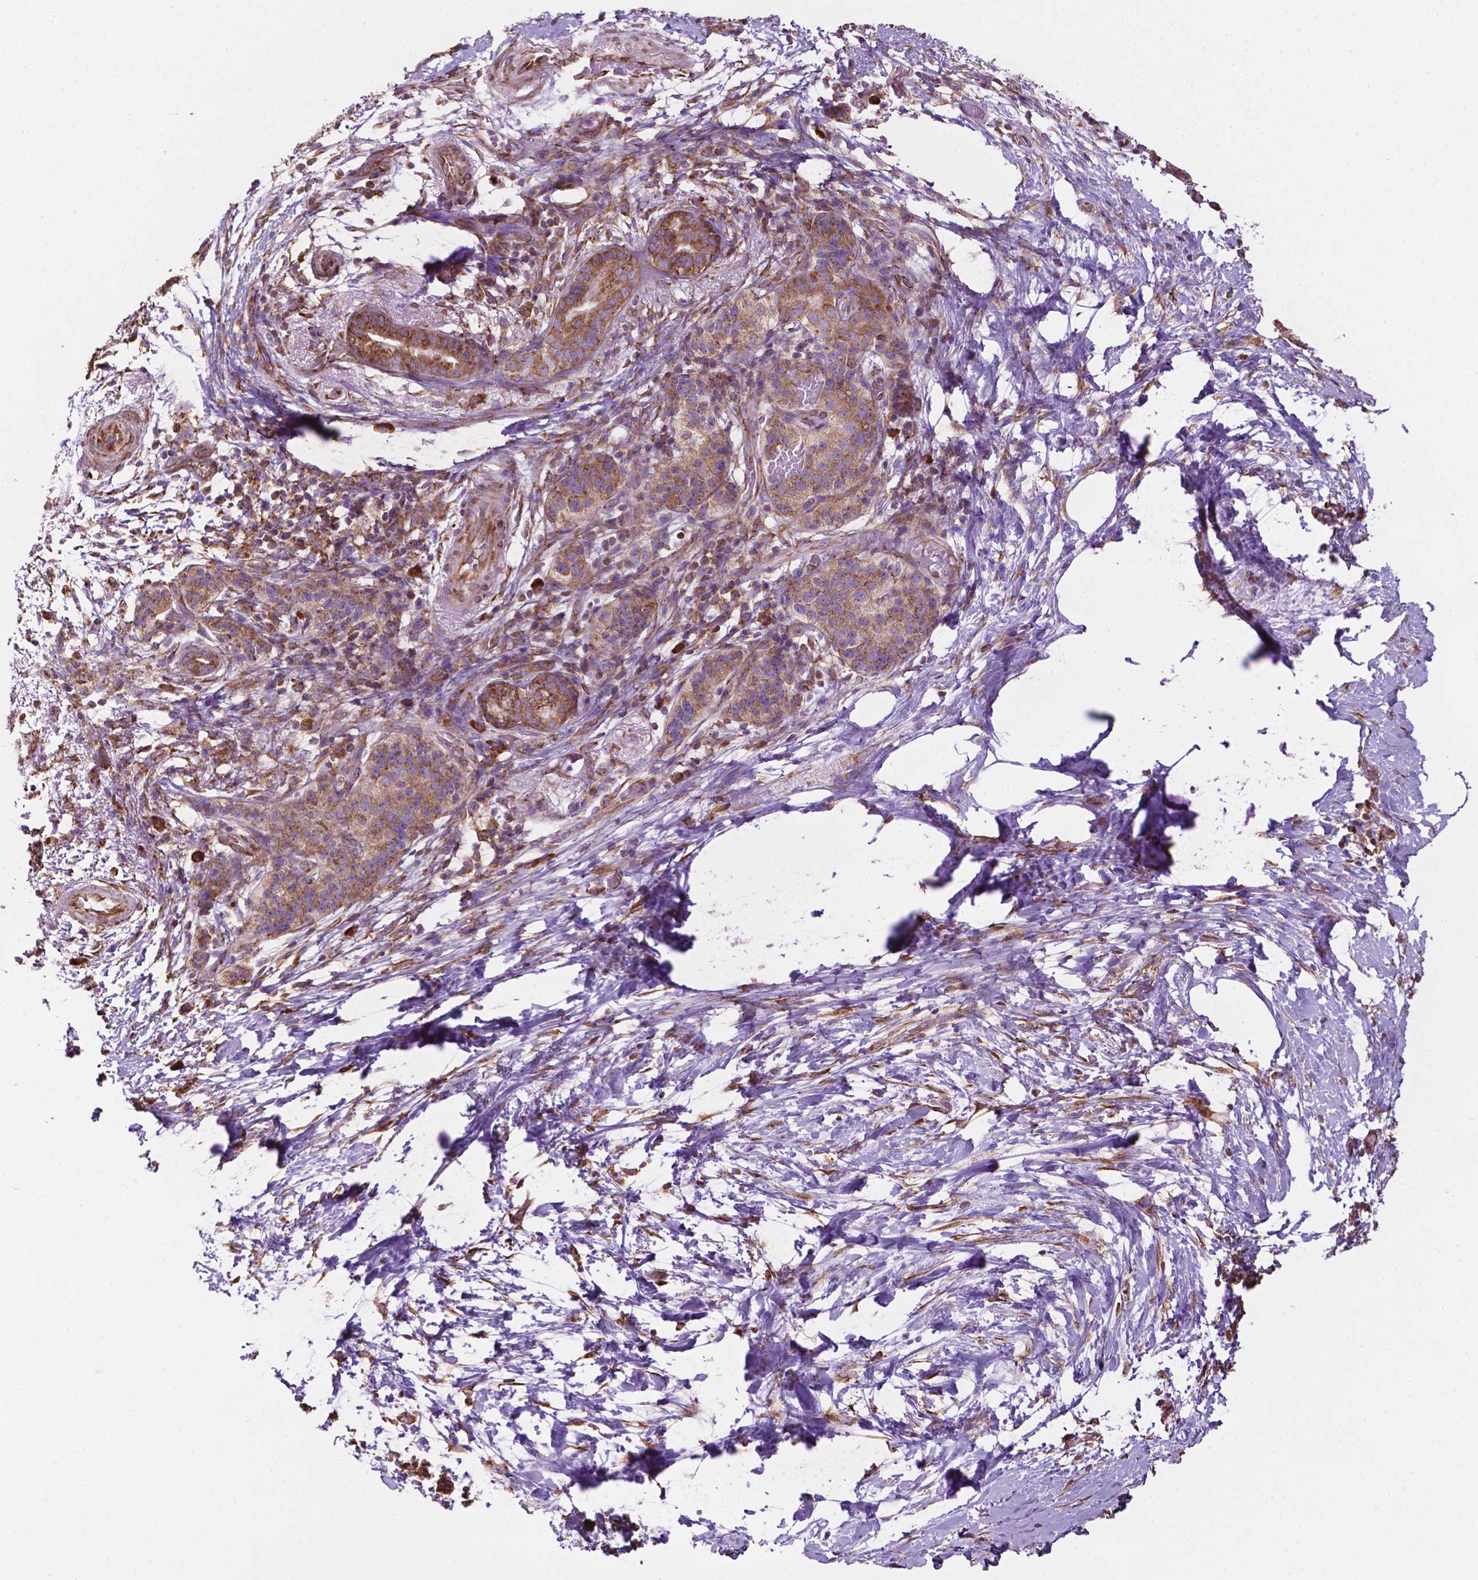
{"staining": {"intensity": "moderate", "quantity": ">75%", "location": "cytoplasmic/membranous"}, "tissue": "pancreatic cancer", "cell_type": "Tumor cells", "image_type": "cancer", "snomed": [{"axis": "morphology", "description": "Adenocarcinoma, NOS"}, {"axis": "topography", "description": "Pancreas"}], "caption": "This photomicrograph shows immunohistochemistry staining of human pancreatic adenocarcinoma, with medium moderate cytoplasmic/membranous expression in approximately >75% of tumor cells.", "gene": "RPL29", "patient": {"sex": "female", "age": 72}}